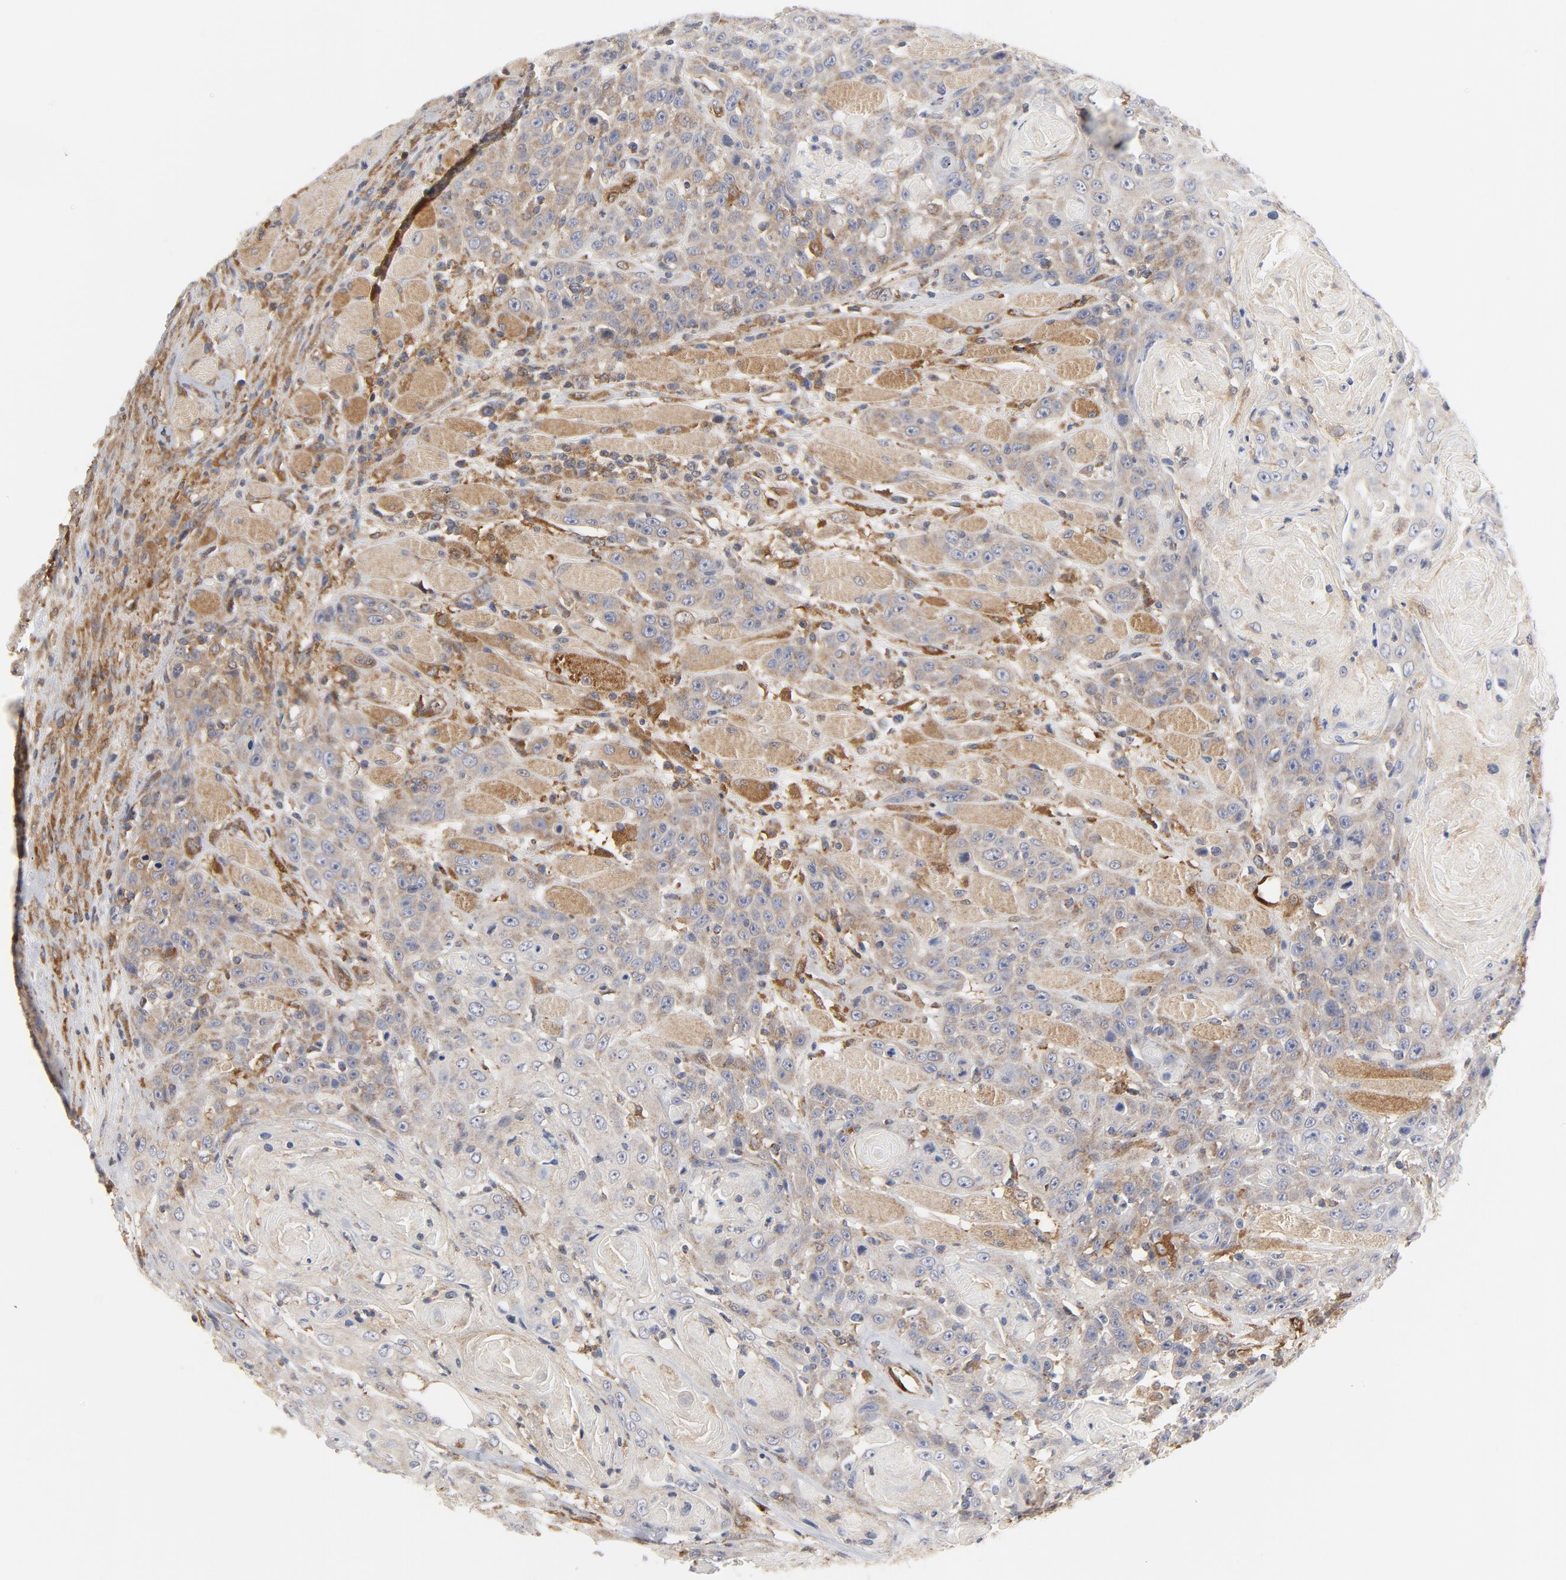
{"staining": {"intensity": "moderate", "quantity": ">75%", "location": "cytoplasmic/membranous"}, "tissue": "head and neck cancer", "cell_type": "Tumor cells", "image_type": "cancer", "snomed": [{"axis": "morphology", "description": "Squamous cell carcinoma, NOS"}, {"axis": "topography", "description": "Head-Neck"}], "caption": "Head and neck cancer stained with DAB (3,3'-diaminobenzidine) IHC shows medium levels of moderate cytoplasmic/membranous staining in approximately >75% of tumor cells.", "gene": "RAPGEF4", "patient": {"sex": "female", "age": 84}}